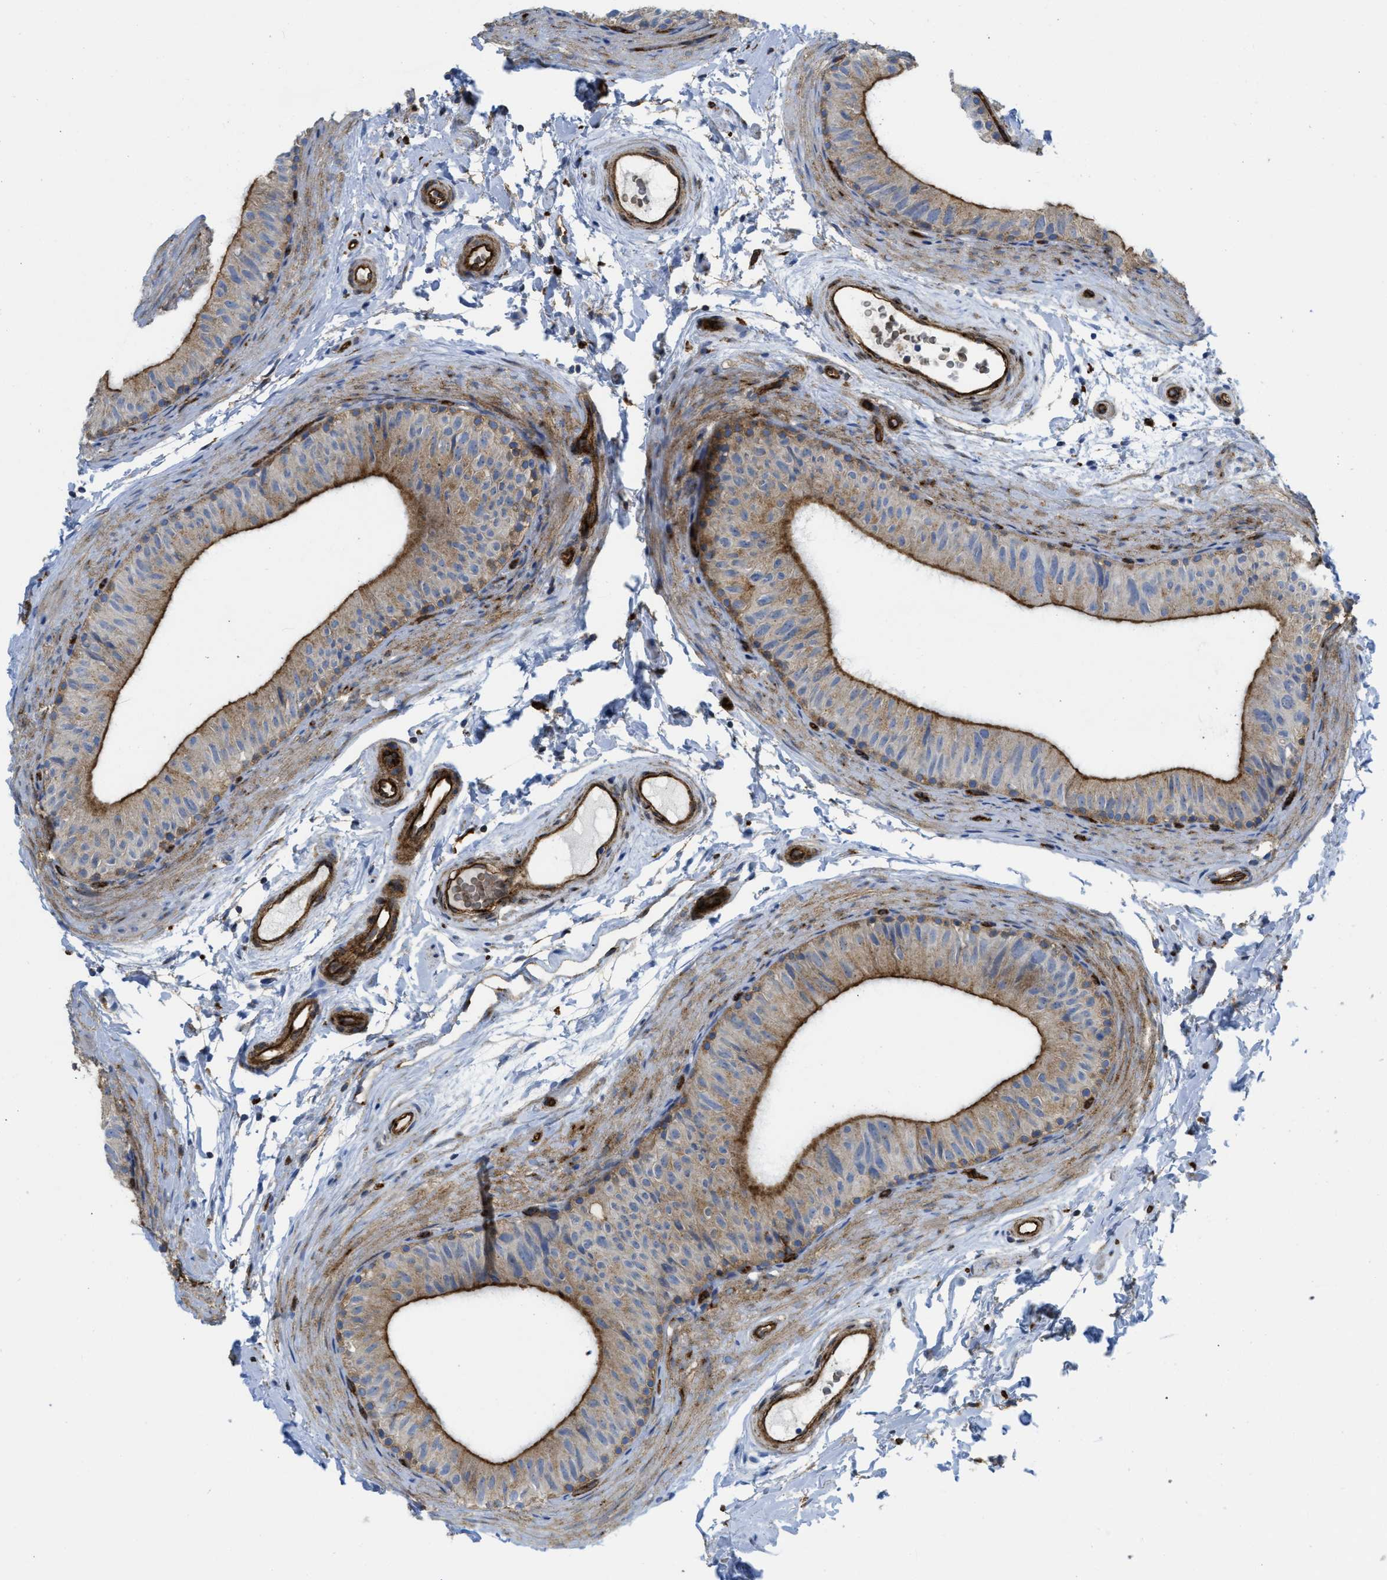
{"staining": {"intensity": "strong", "quantity": "25%-75%", "location": "cytoplasmic/membranous"}, "tissue": "epididymis", "cell_type": "Glandular cells", "image_type": "normal", "snomed": [{"axis": "morphology", "description": "Normal tissue, NOS"}, {"axis": "topography", "description": "Epididymis"}], "caption": "About 25%-75% of glandular cells in normal epididymis display strong cytoplasmic/membranous protein positivity as visualized by brown immunohistochemical staining.", "gene": "HIP1", "patient": {"sex": "male", "age": 34}}